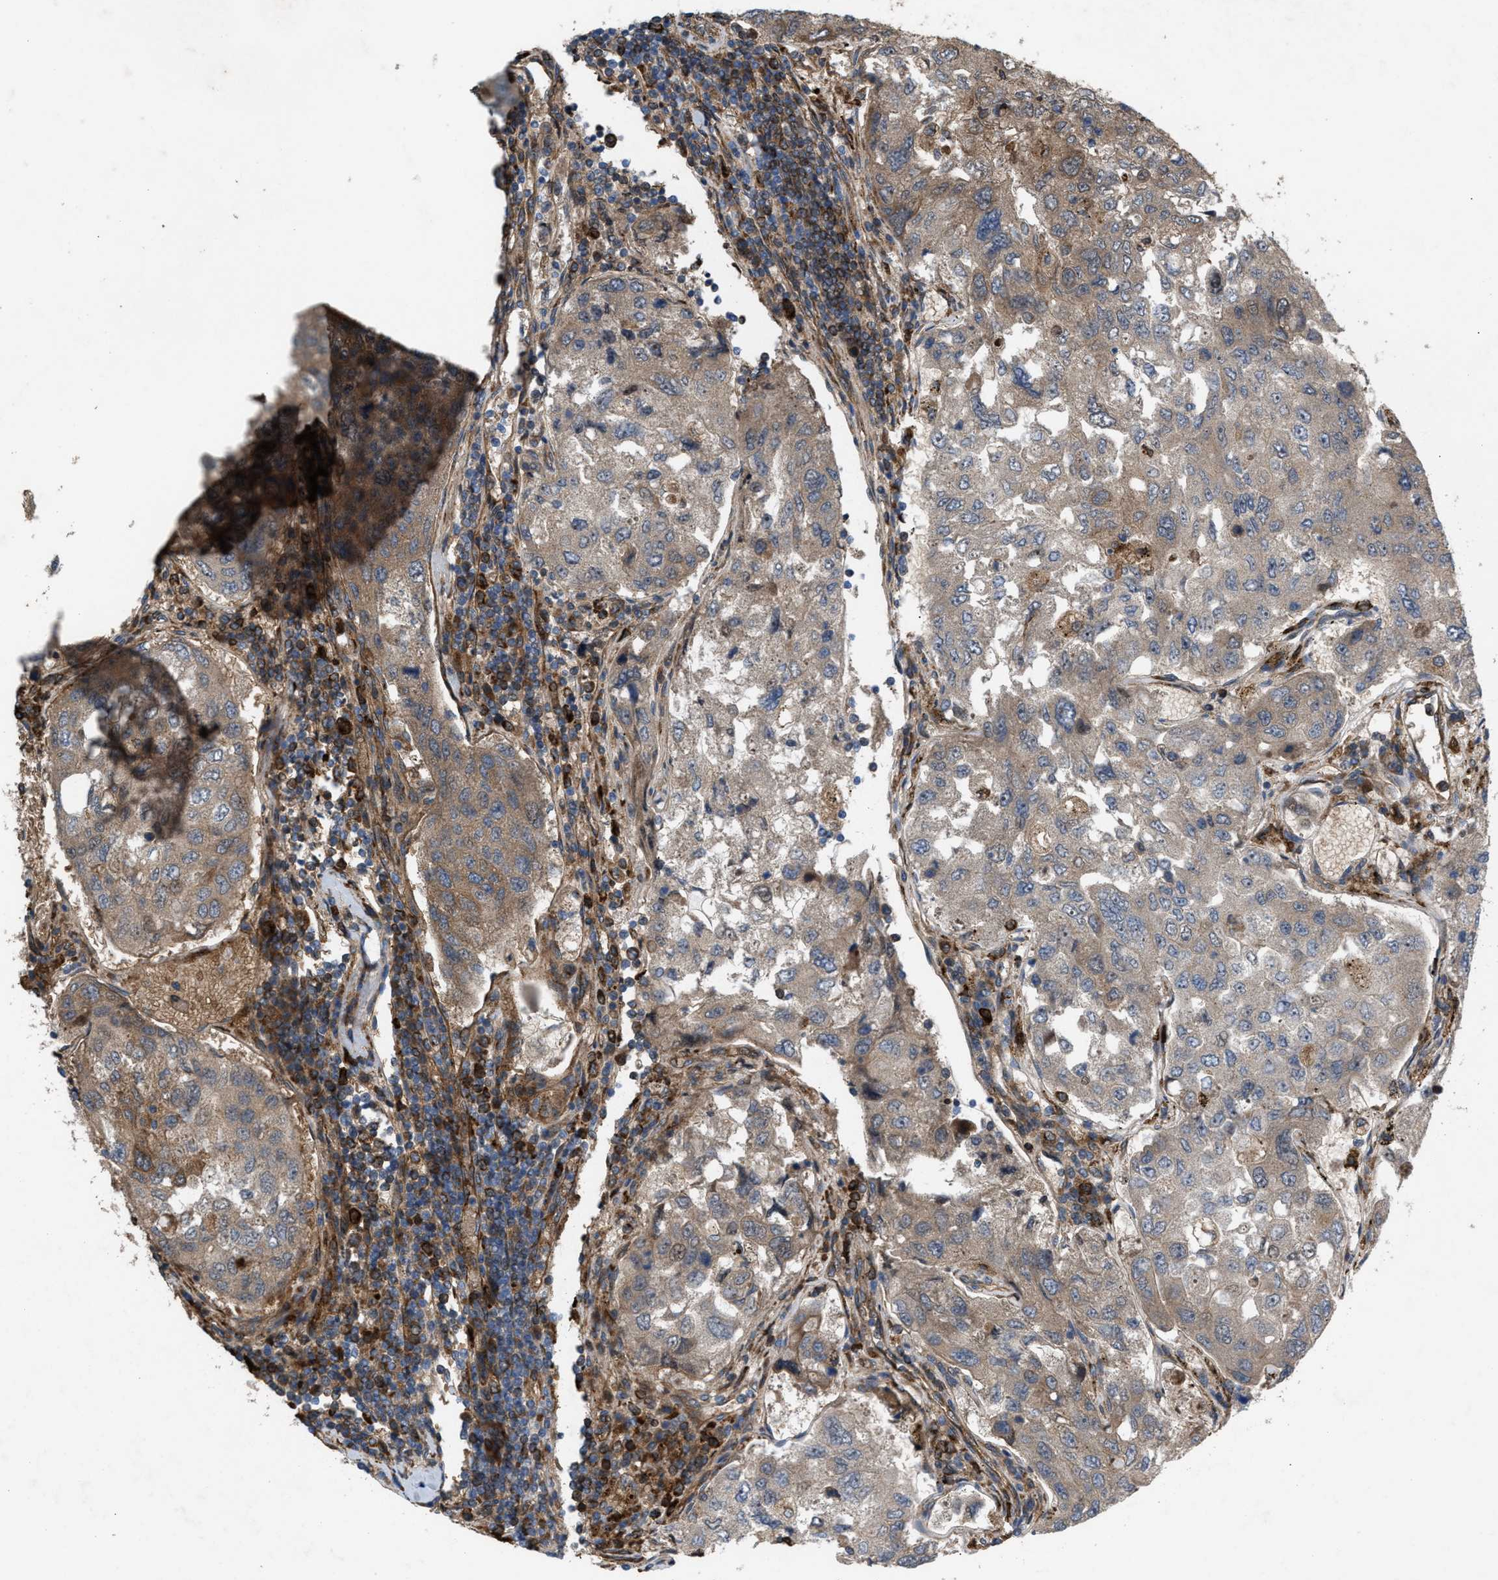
{"staining": {"intensity": "moderate", "quantity": "25%-75%", "location": "cytoplasmic/membranous"}, "tissue": "urothelial cancer", "cell_type": "Tumor cells", "image_type": "cancer", "snomed": [{"axis": "morphology", "description": "Urothelial carcinoma, High grade"}, {"axis": "topography", "description": "Lymph node"}, {"axis": "topography", "description": "Urinary bladder"}], "caption": "A medium amount of moderate cytoplasmic/membranous positivity is appreciated in approximately 25%-75% of tumor cells in urothelial cancer tissue.", "gene": "GCC1", "patient": {"sex": "male", "age": 51}}